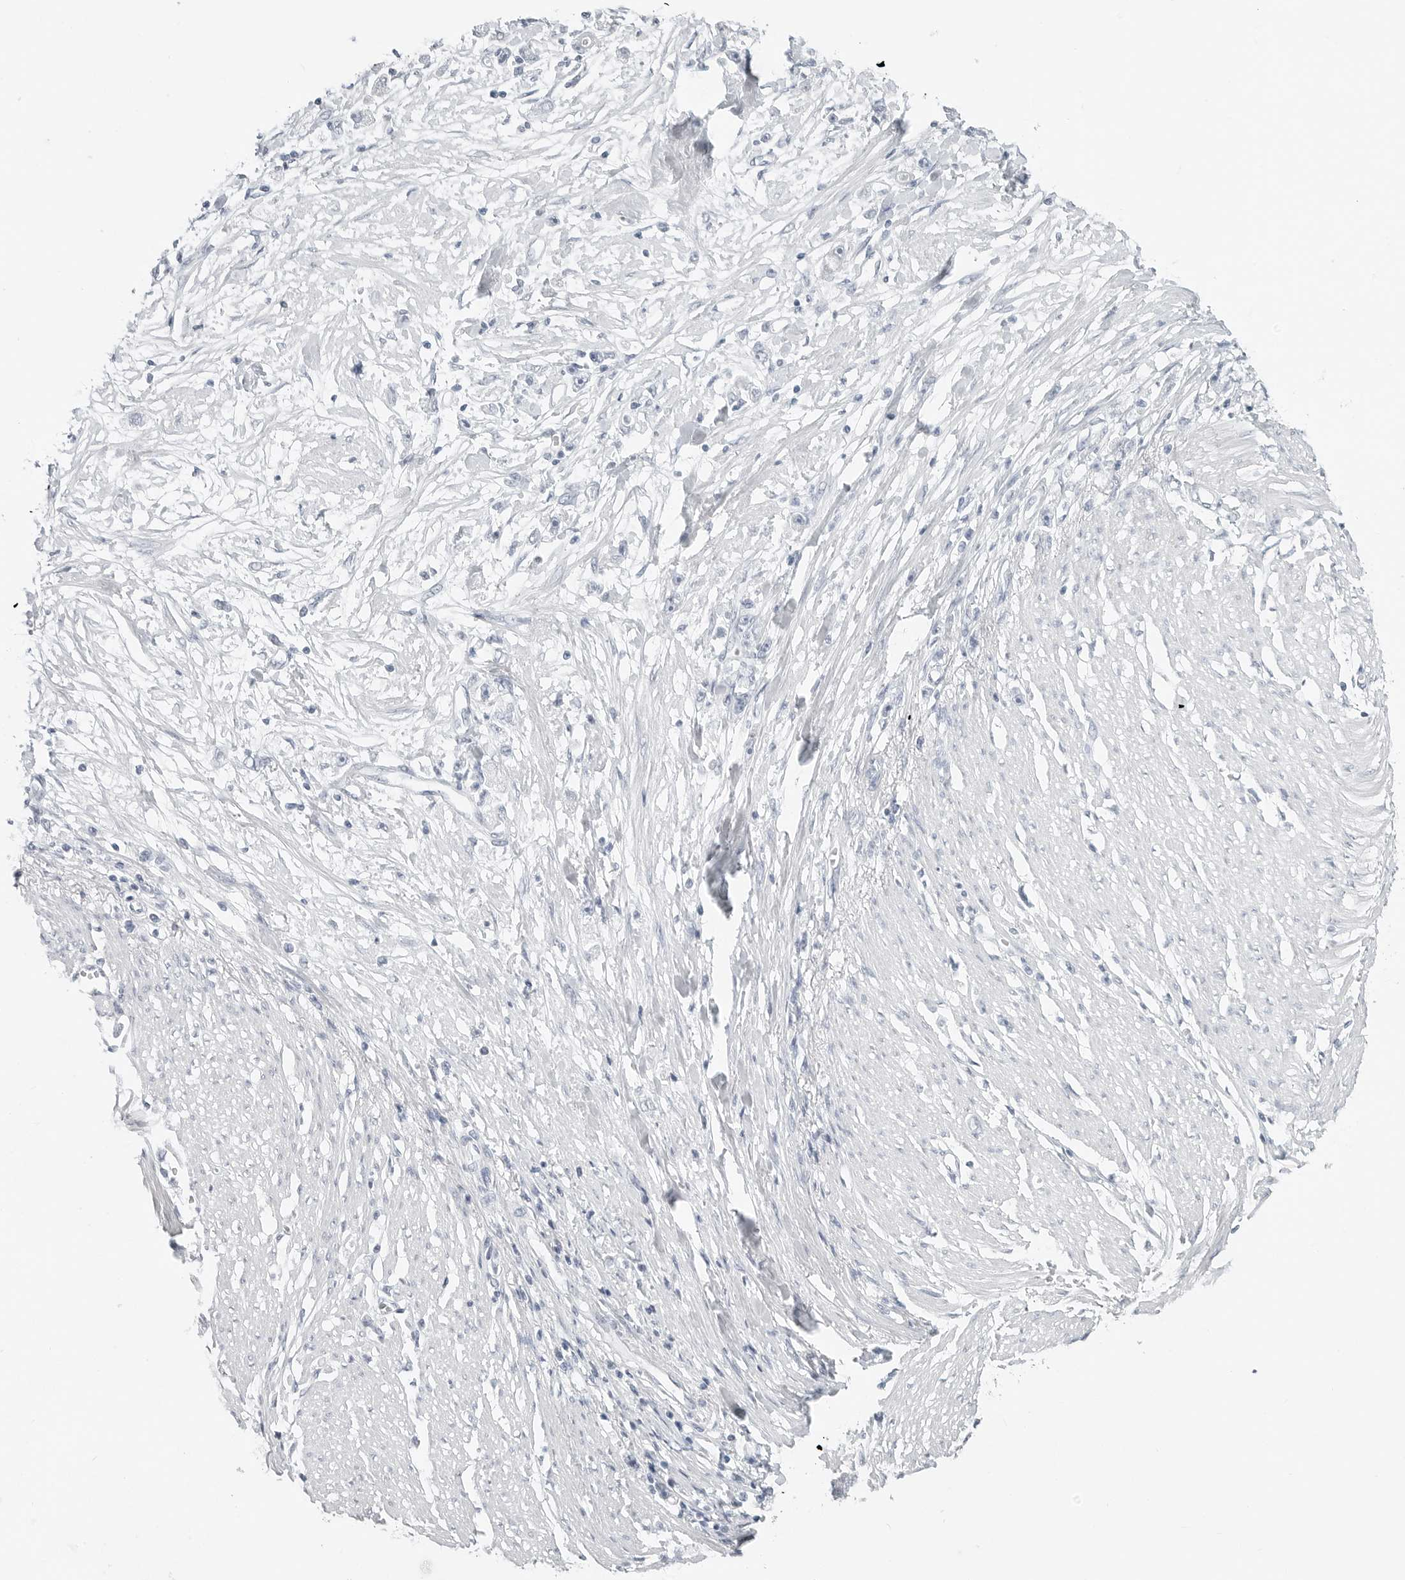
{"staining": {"intensity": "negative", "quantity": "none", "location": "none"}, "tissue": "stomach cancer", "cell_type": "Tumor cells", "image_type": "cancer", "snomed": [{"axis": "morphology", "description": "Adenocarcinoma, NOS"}, {"axis": "topography", "description": "Stomach"}], "caption": "The image shows no staining of tumor cells in stomach cancer (adenocarcinoma). (DAB (3,3'-diaminobenzidine) immunohistochemistry (IHC) with hematoxylin counter stain).", "gene": "XIRP1", "patient": {"sex": "female", "age": 59}}